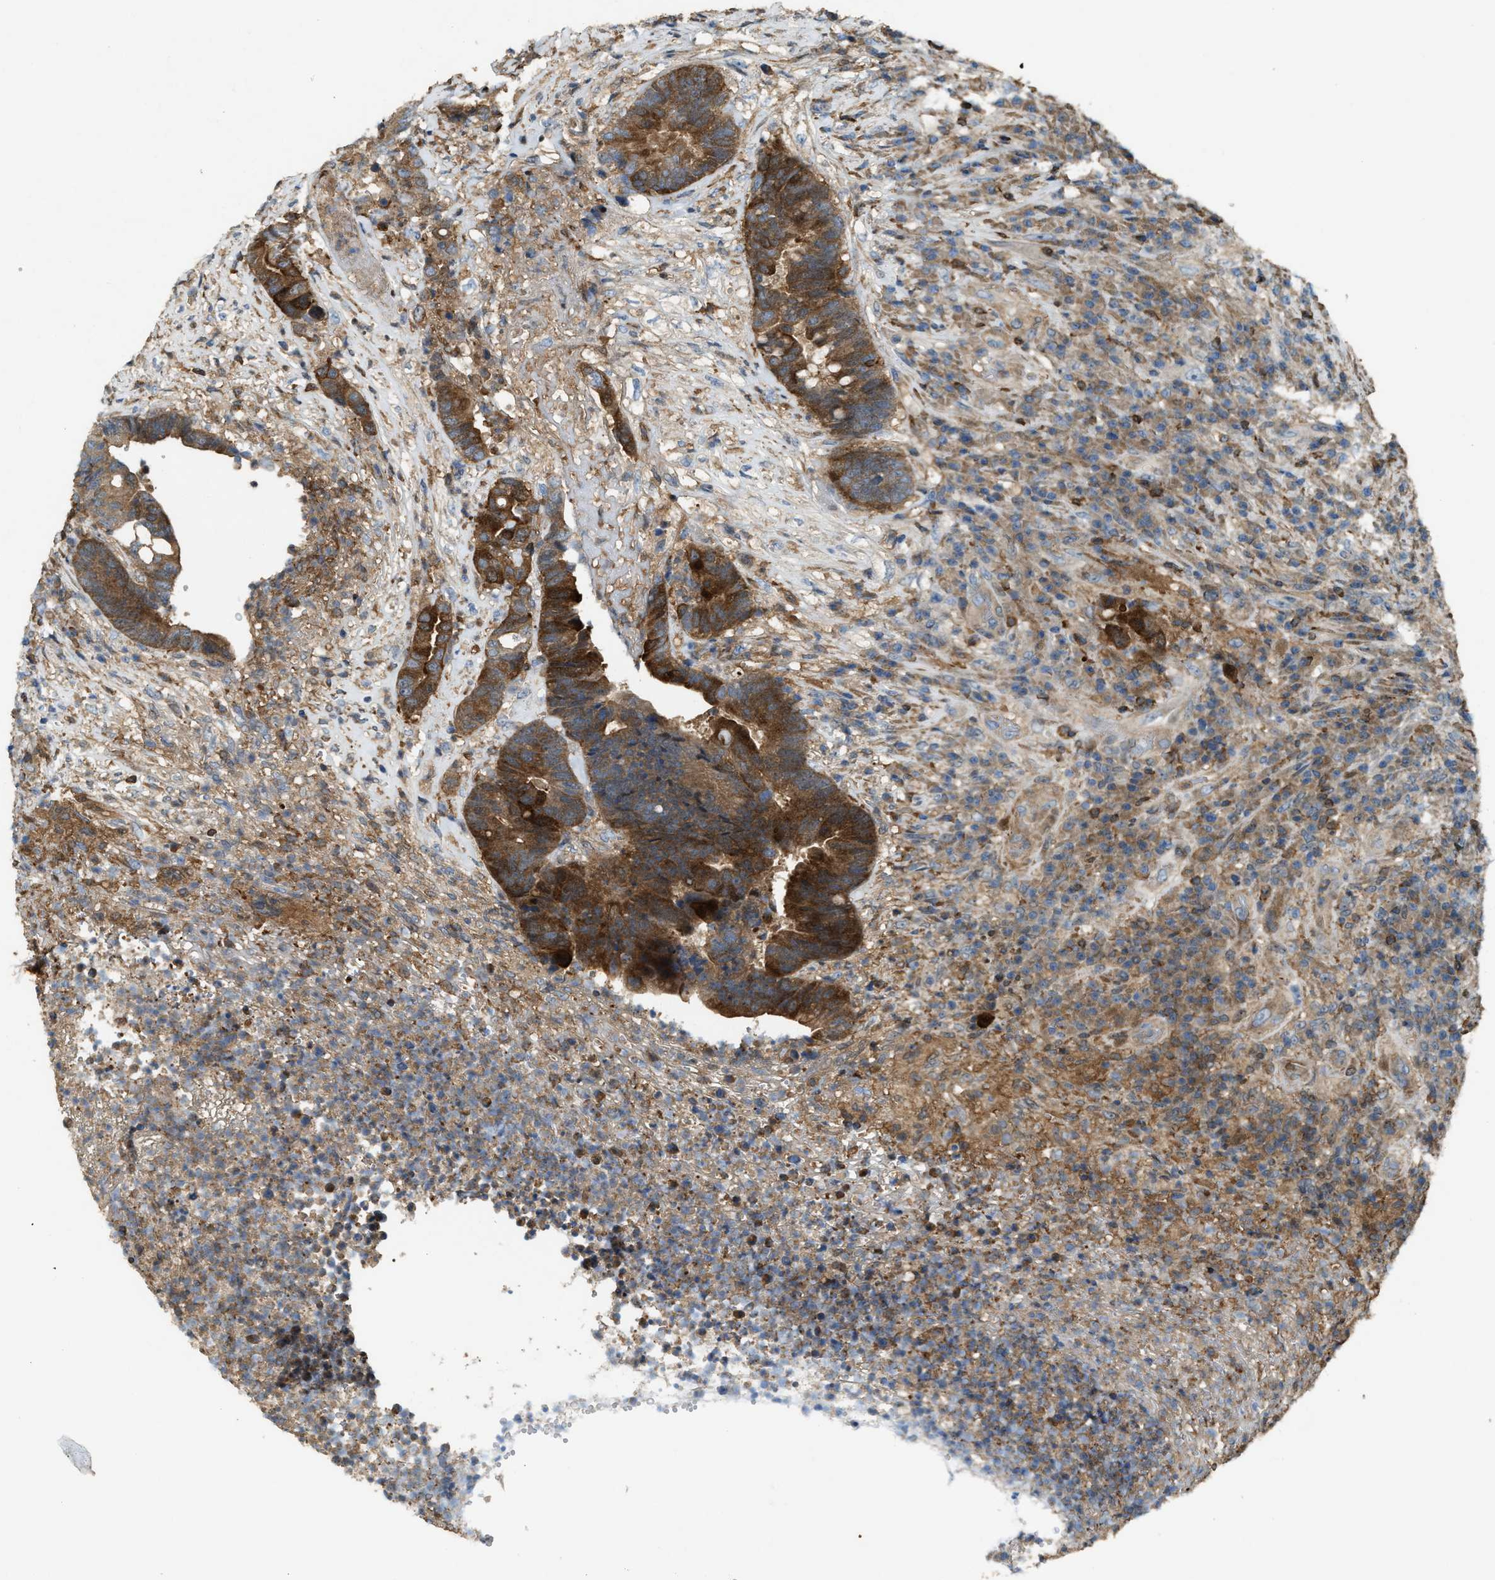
{"staining": {"intensity": "strong", "quantity": ">75%", "location": "cytoplasmic/membranous"}, "tissue": "colorectal cancer", "cell_type": "Tumor cells", "image_type": "cancer", "snomed": [{"axis": "morphology", "description": "Adenocarcinoma, NOS"}, {"axis": "topography", "description": "Rectum"}], "caption": "Human colorectal cancer stained with a brown dye displays strong cytoplasmic/membranous positive staining in about >75% of tumor cells.", "gene": "SERPINB5", "patient": {"sex": "female", "age": 89}}